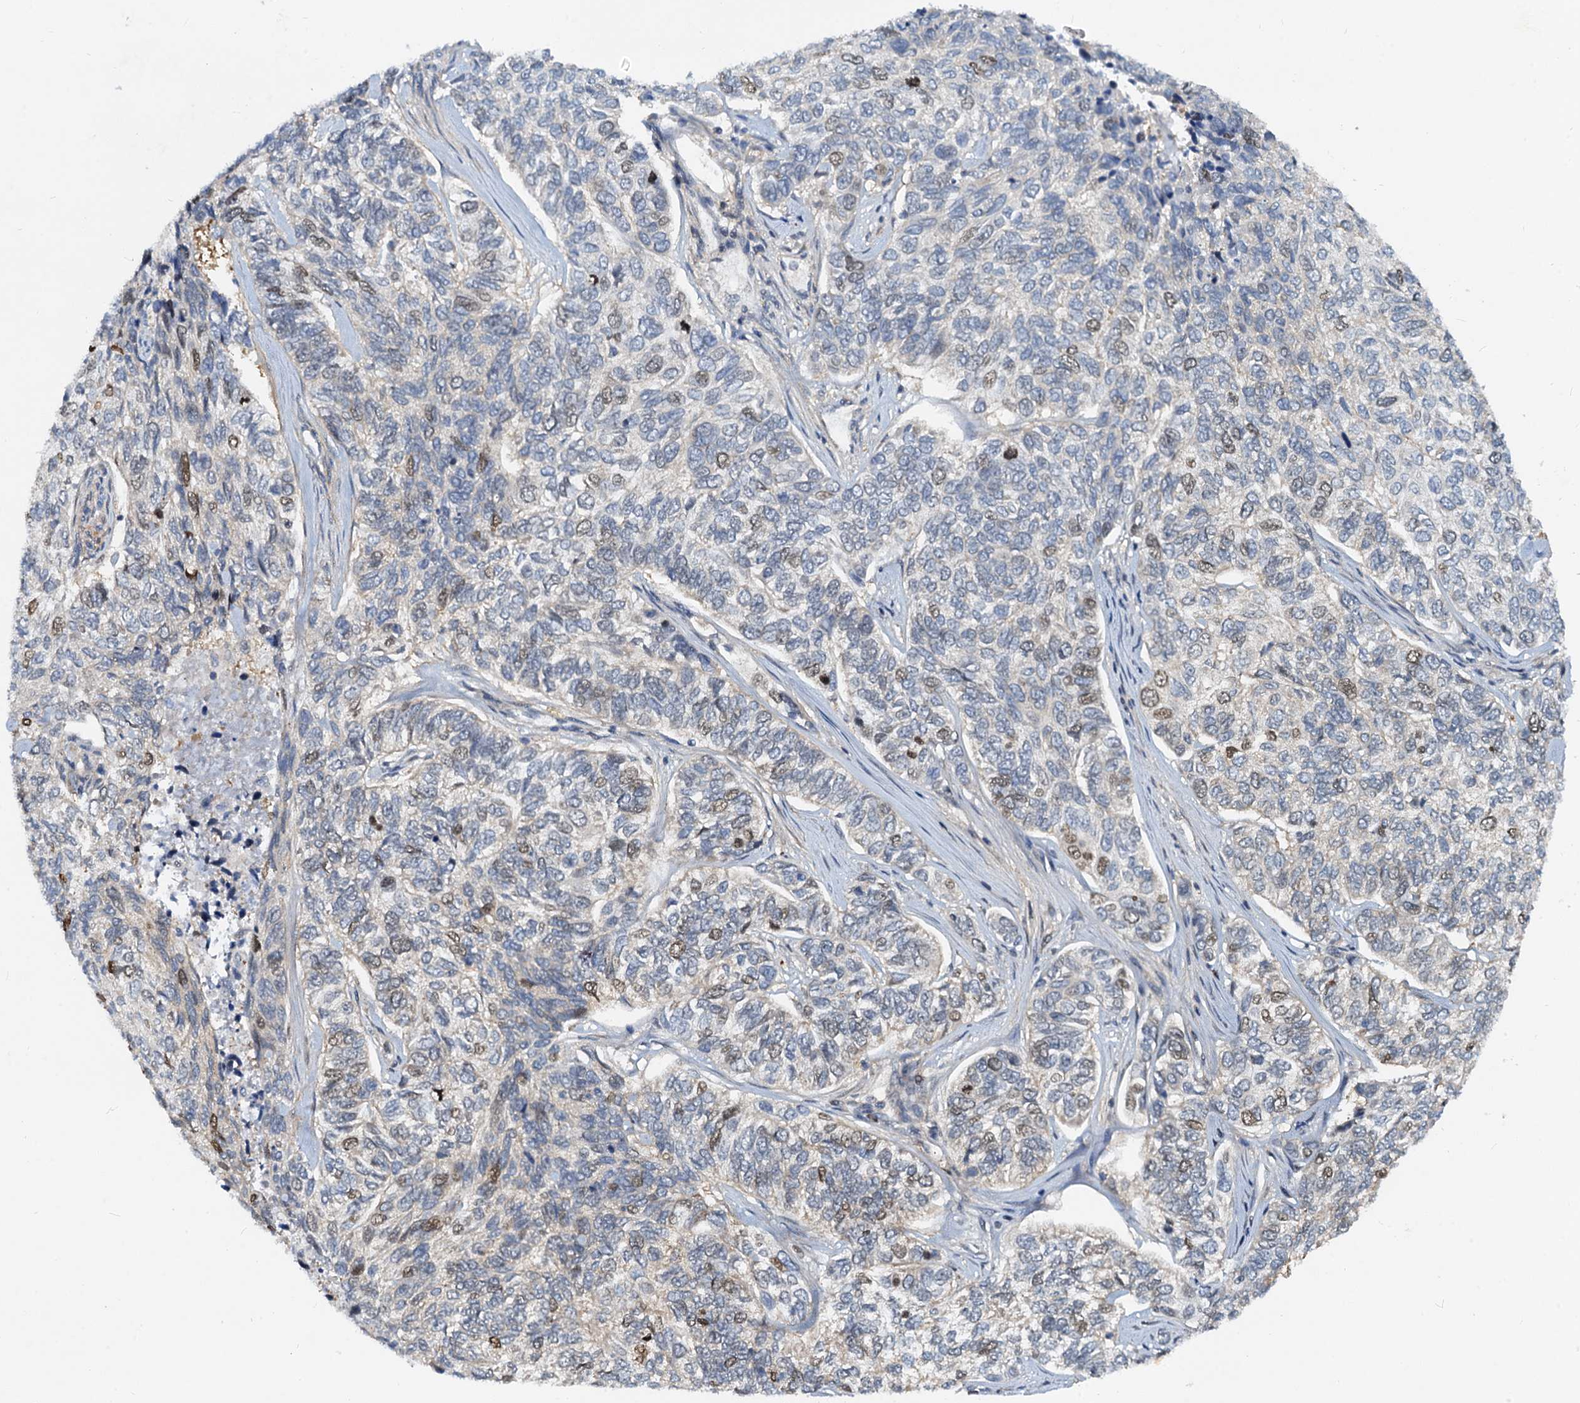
{"staining": {"intensity": "weak", "quantity": "<25%", "location": "nuclear"}, "tissue": "skin cancer", "cell_type": "Tumor cells", "image_type": "cancer", "snomed": [{"axis": "morphology", "description": "Basal cell carcinoma"}, {"axis": "topography", "description": "Skin"}], "caption": "Skin cancer (basal cell carcinoma) stained for a protein using IHC displays no positivity tumor cells.", "gene": "PTGES3", "patient": {"sex": "female", "age": 65}}